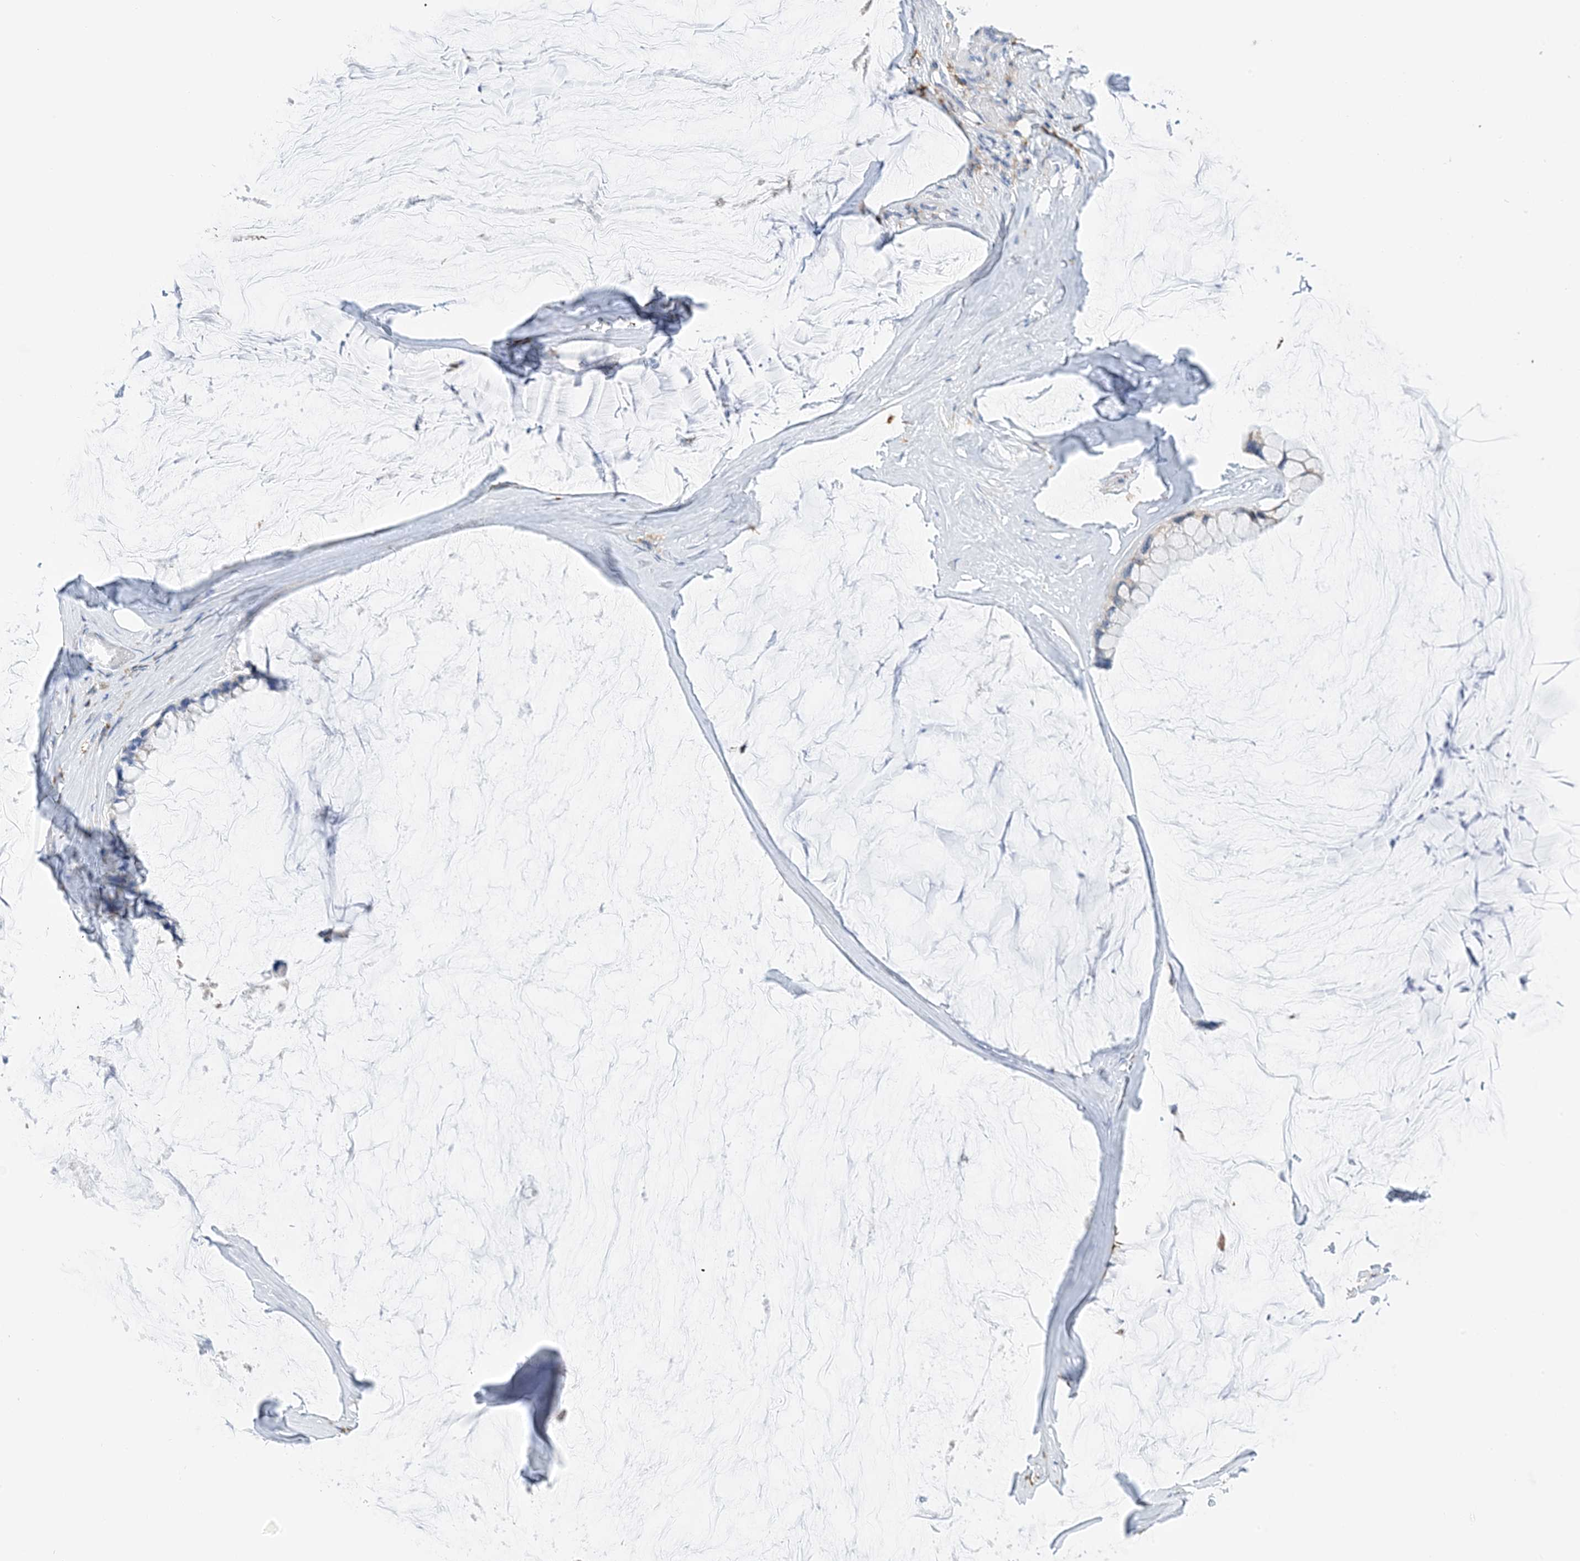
{"staining": {"intensity": "negative", "quantity": "none", "location": "none"}, "tissue": "ovarian cancer", "cell_type": "Tumor cells", "image_type": "cancer", "snomed": [{"axis": "morphology", "description": "Cystadenocarcinoma, mucinous, NOS"}, {"axis": "topography", "description": "Ovary"}], "caption": "Immunohistochemistry of mucinous cystadenocarcinoma (ovarian) displays no positivity in tumor cells. (DAB (3,3'-diaminobenzidine) IHC visualized using brightfield microscopy, high magnification).", "gene": "DPH3", "patient": {"sex": "female", "age": 39}}